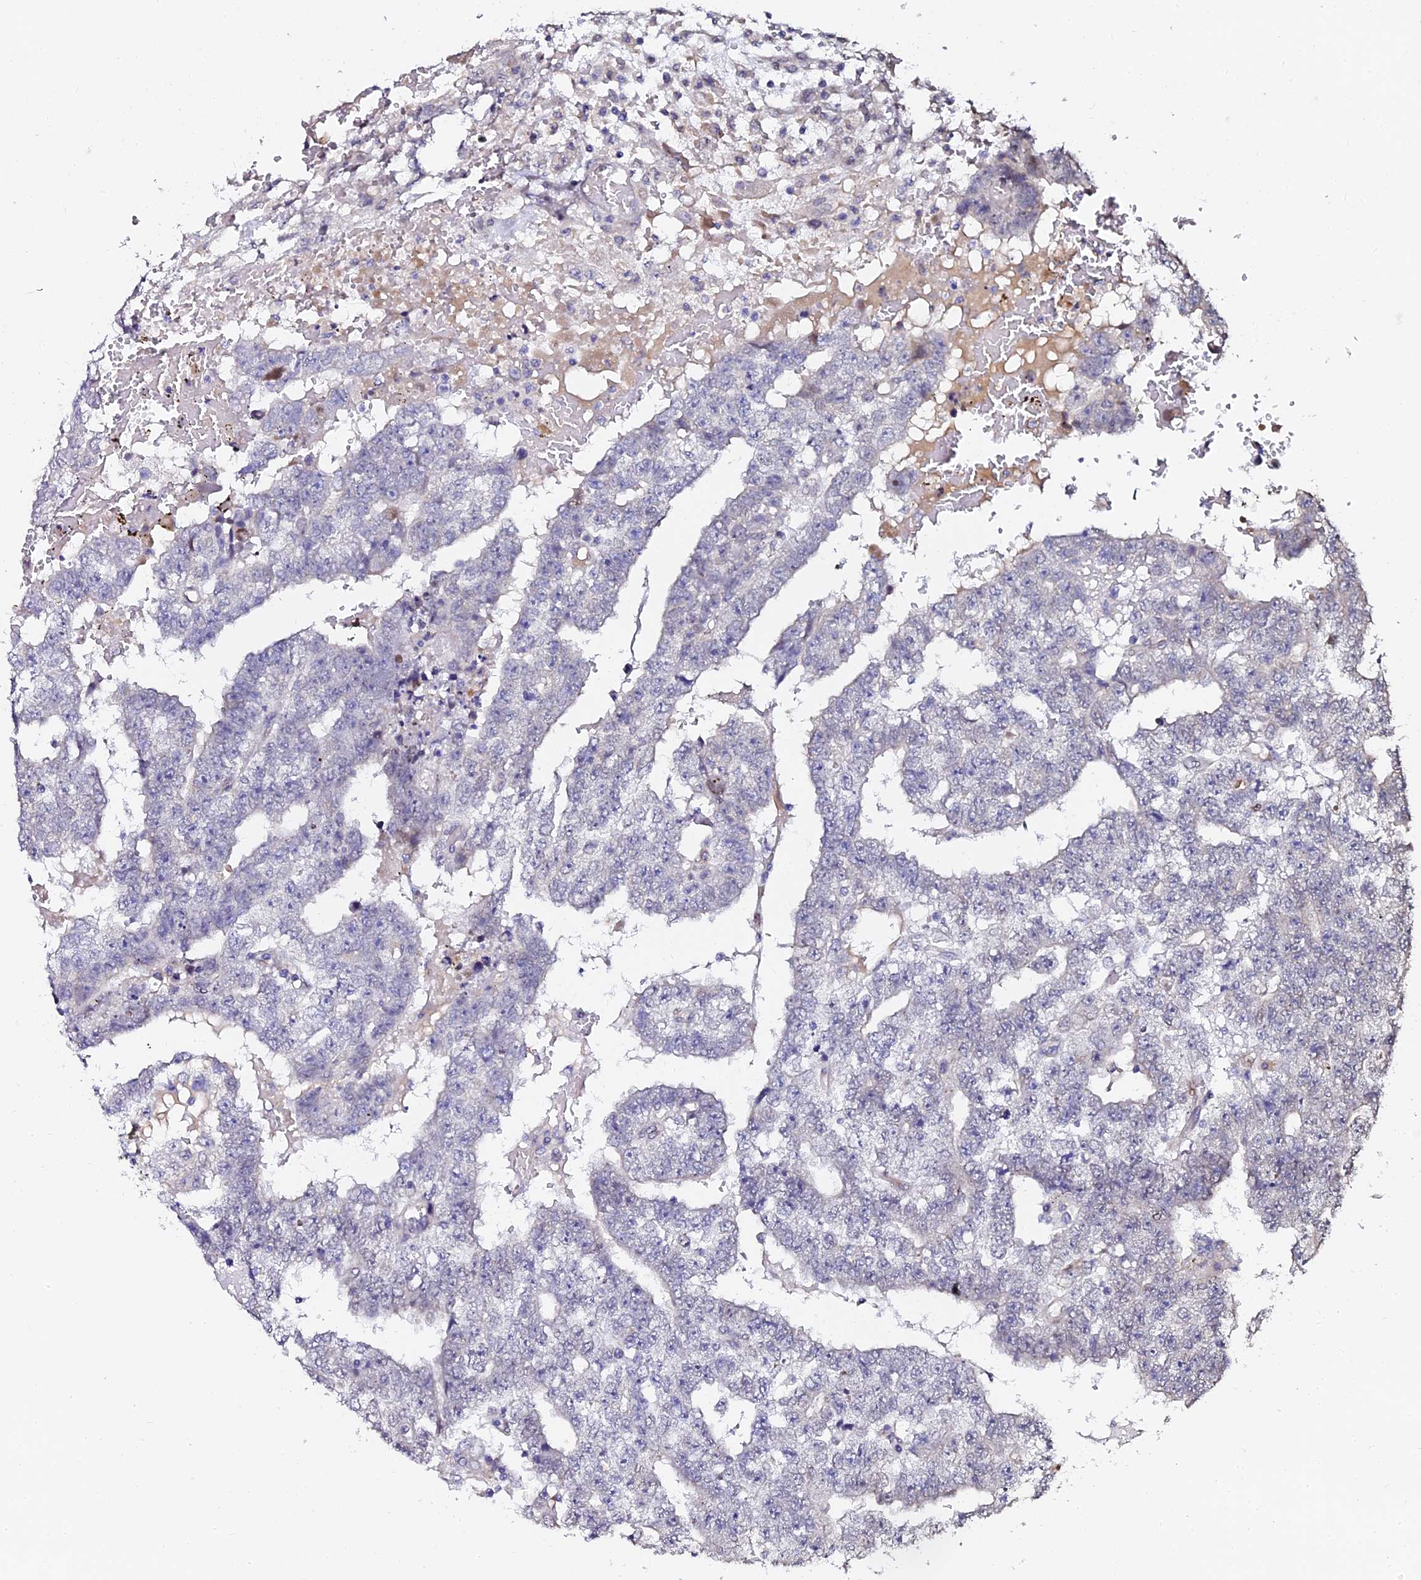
{"staining": {"intensity": "negative", "quantity": "none", "location": "none"}, "tissue": "testis cancer", "cell_type": "Tumor cells", "image_type": "cancer", "snomed": [{"axis": "morphology", "description": "Carcinoma, Embryonal, NOS"}, {"axis": "topography", "description": "Testis"}], "caption": "There is no significant positivity in tumor cells of testis cancer (embryonal carcinoma).", "gene": "GPN3", "patient": {"sex": "male", "age": 25}}